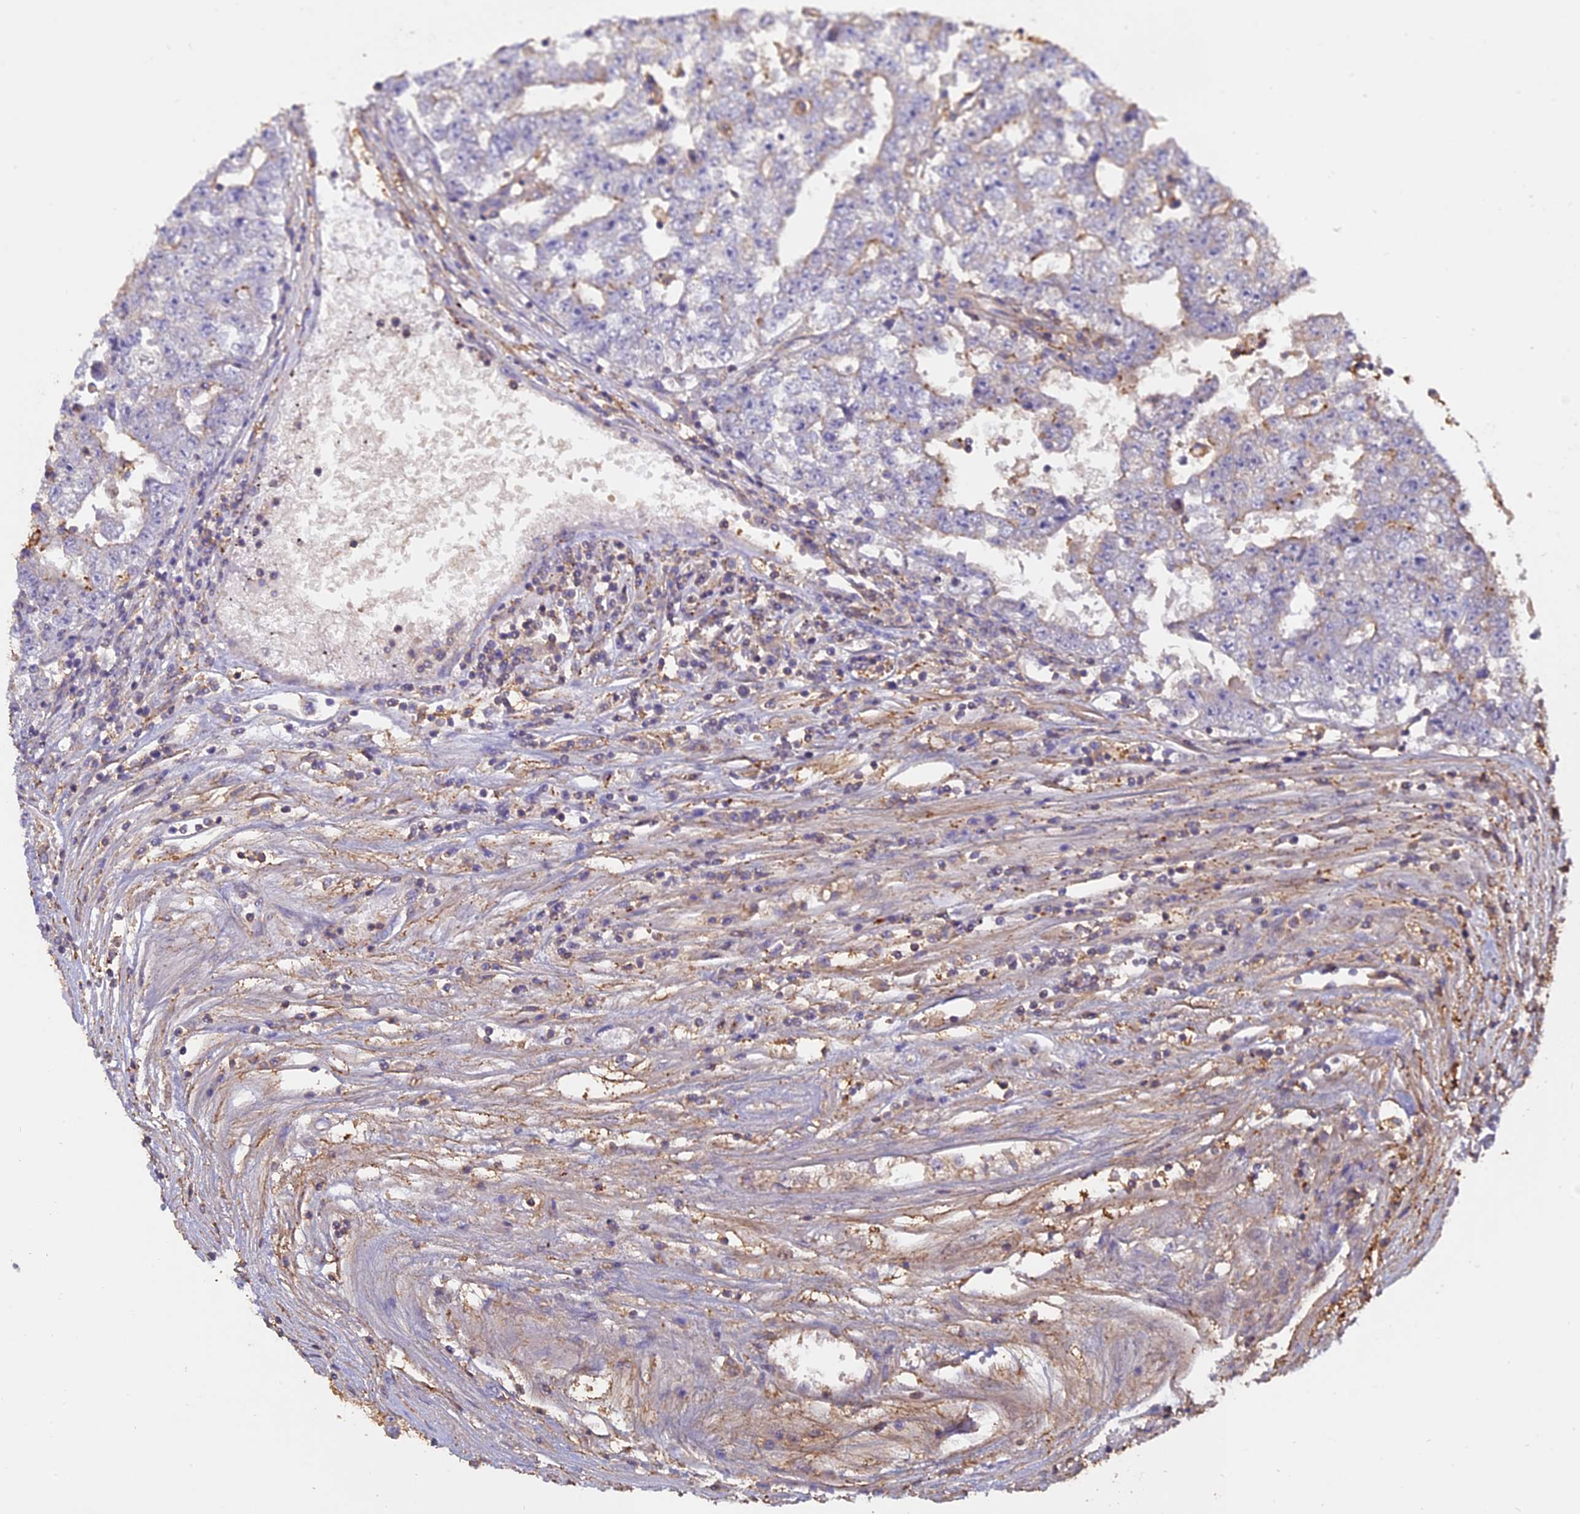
{"staining": {"intensity": "negative", "quantity": "none", "location": "none"}, "tissue": "testis cancer", "cell_type": "Tumor cells", "image_type": "cancer", "snomed": [{"axis": "morphology", "description": "Carcinoma, Embryonal, NOS"}, {"axis": "topography", "description": "Testis"}], "caption": "Human embryonal carcinoma (testis) stained for a protein using immunohistochemistry (IHC) displays no staining in tumor cells.", "gene": "CFAP119", "patient": {"sex": "male", "age": 25}}